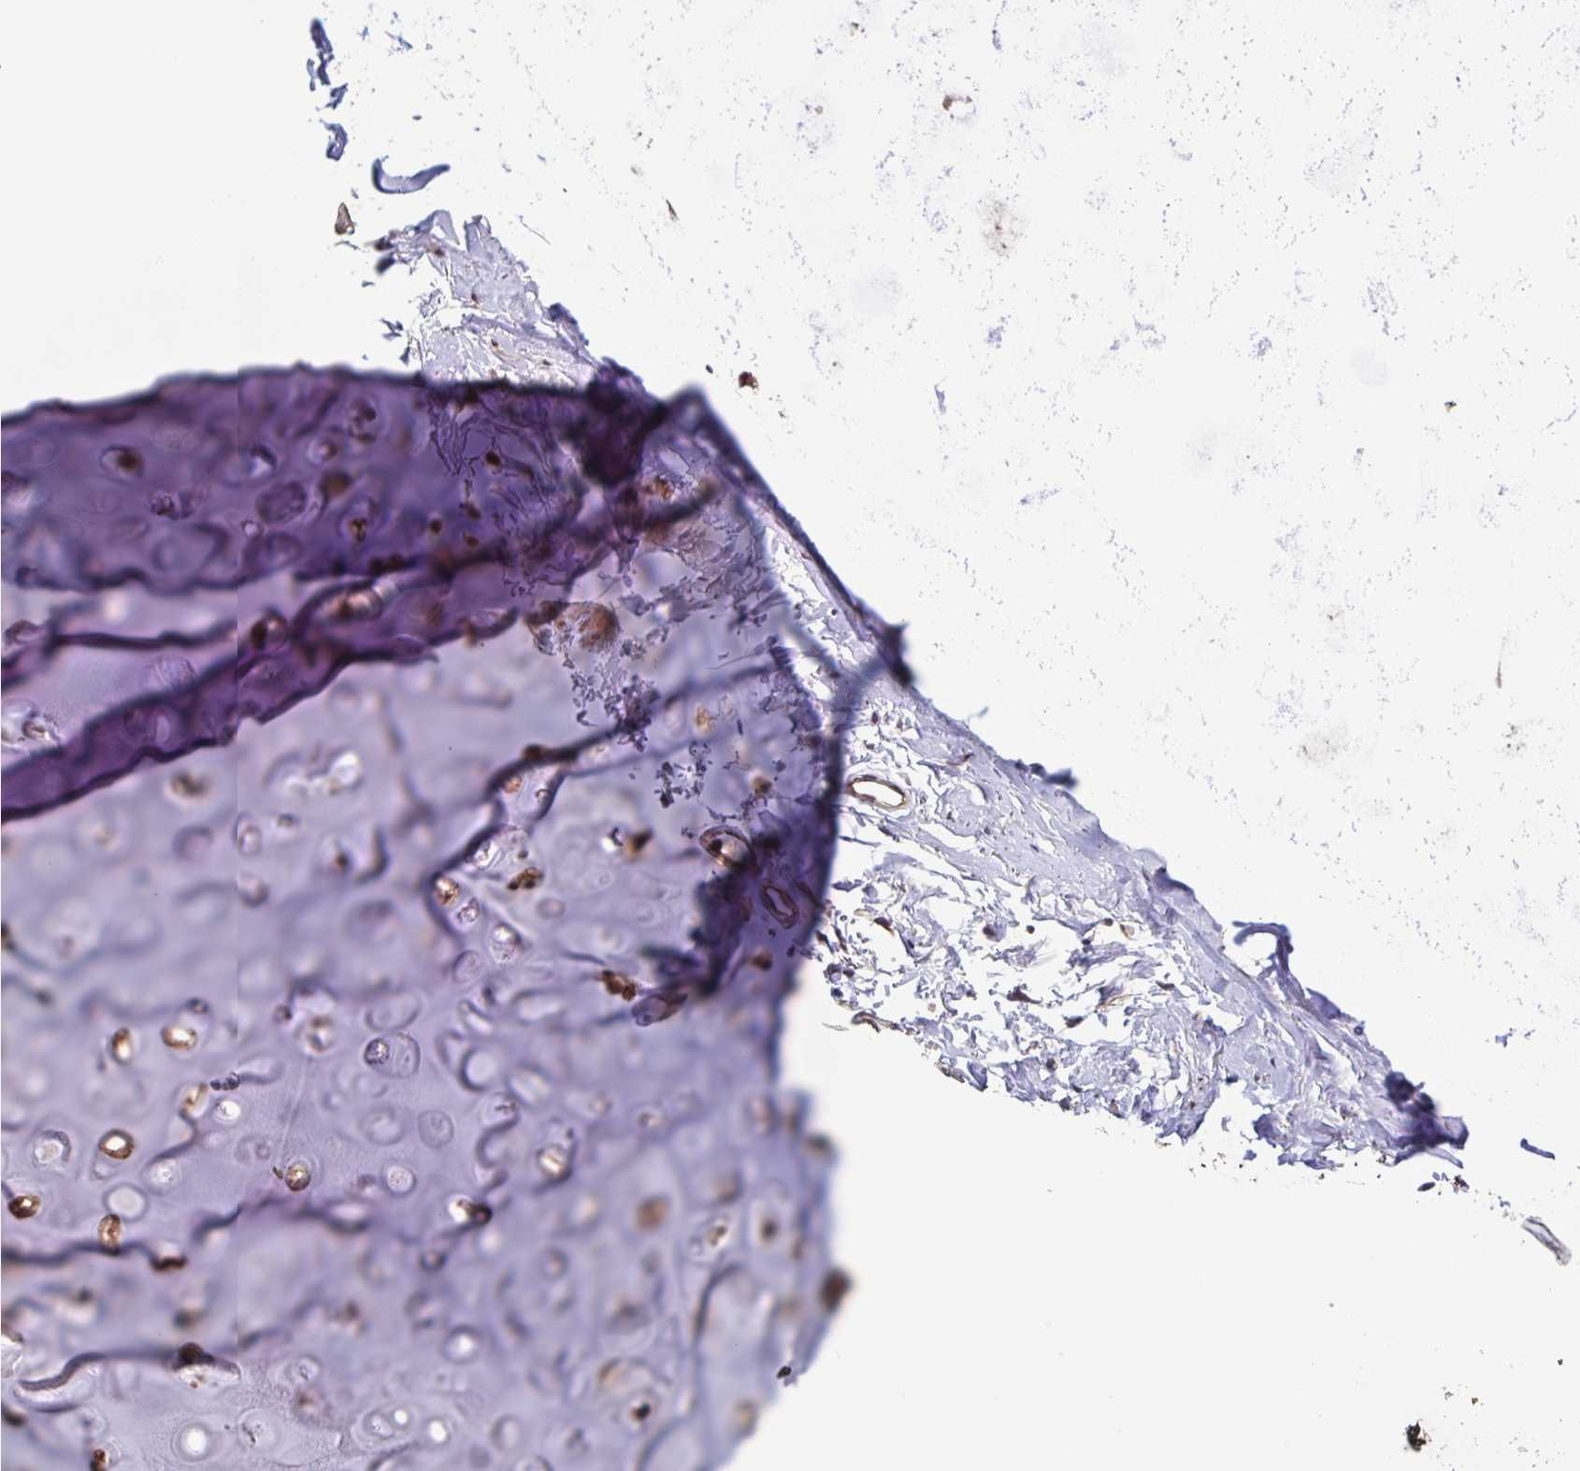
{"staining": {"intensity": "strong", "quantity": "25%-75%", "location": "nuclear"}, "tissue": "soft tissue", "cell_type": "Chondrocytes", "image_type": "normal", "snomed": [{"axis": "morphology", "description": "Normal tissue, NOS"}, {"axis": "topography", "description": "Cartilage tissue"}, {"axis": "topography", "description": "Bronchus"}], "caption": "DAB (3,3'-diaminobenzidine) immunohistochemical staining of normal human soft tissue displays strong nuclear protein expression in about 25%-75% of chondrocytes. (DAB IHC, brown staining for protein, blue staining for nuclei).", "gene": "SEC63", "patient": {"sex": "female", "age": 79}}